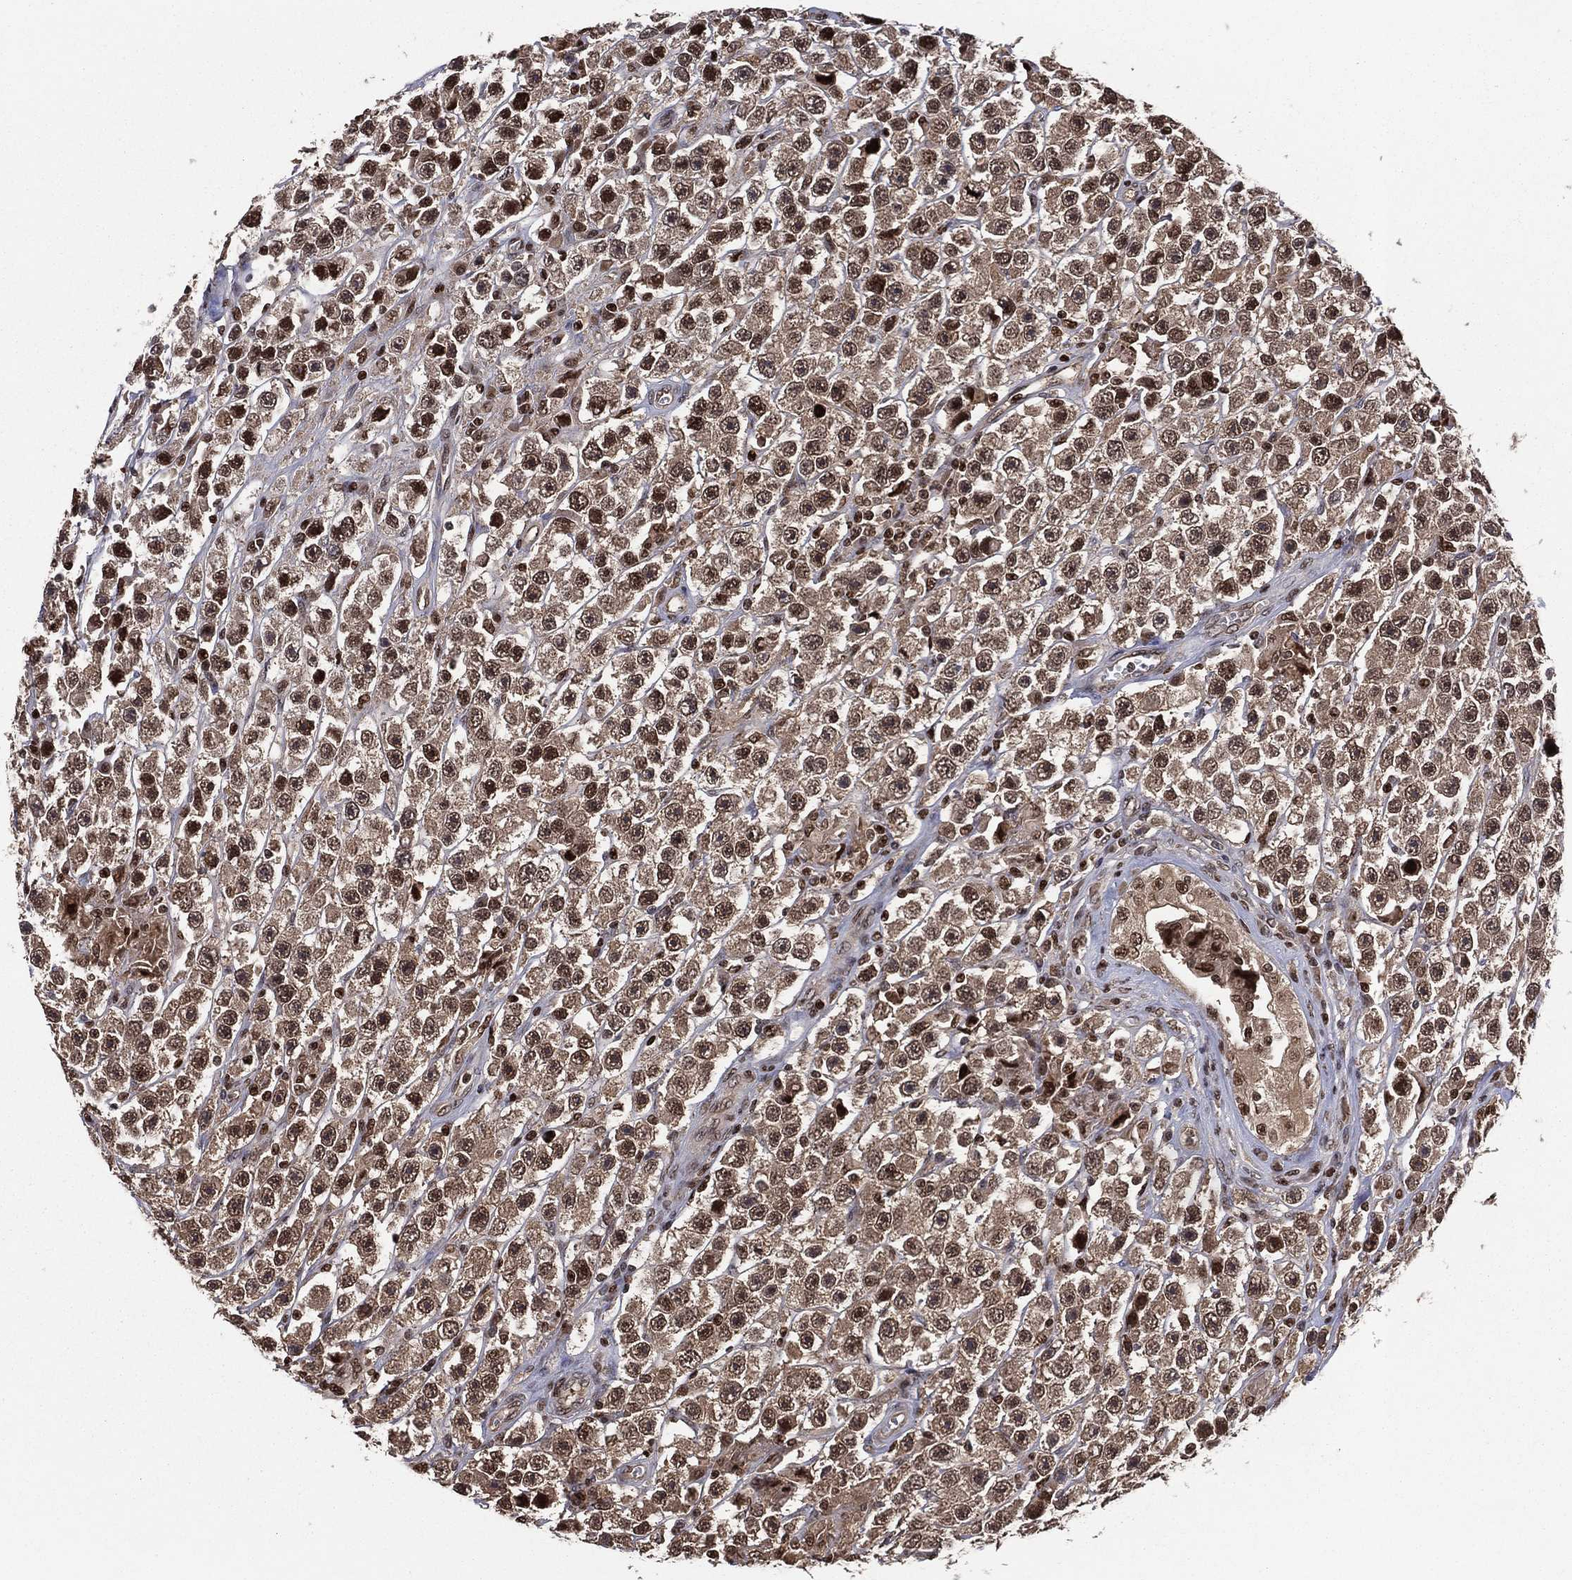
{"staining": {"intensity": "strong", "quantity": ">75%", "location": "cytoplasmic/membranous,nuclear"}, "tissue": "testis cancer", "cell_type": "Tumor cells", "image_type": "cancer", "snomed": [{"axis": "morphology", "description": "Seminoma, NOS"}, {"axis": "topography", "description": "Testis"}], "caption": "A brown stain labels strong cytoplasmic/membranous and nuclear staining of a protein in seminoma (testis) tumor cells. Nuclei are stained in blue.", "gene": "PSMA1", "patient": {"sex": "male", "age": 45}}